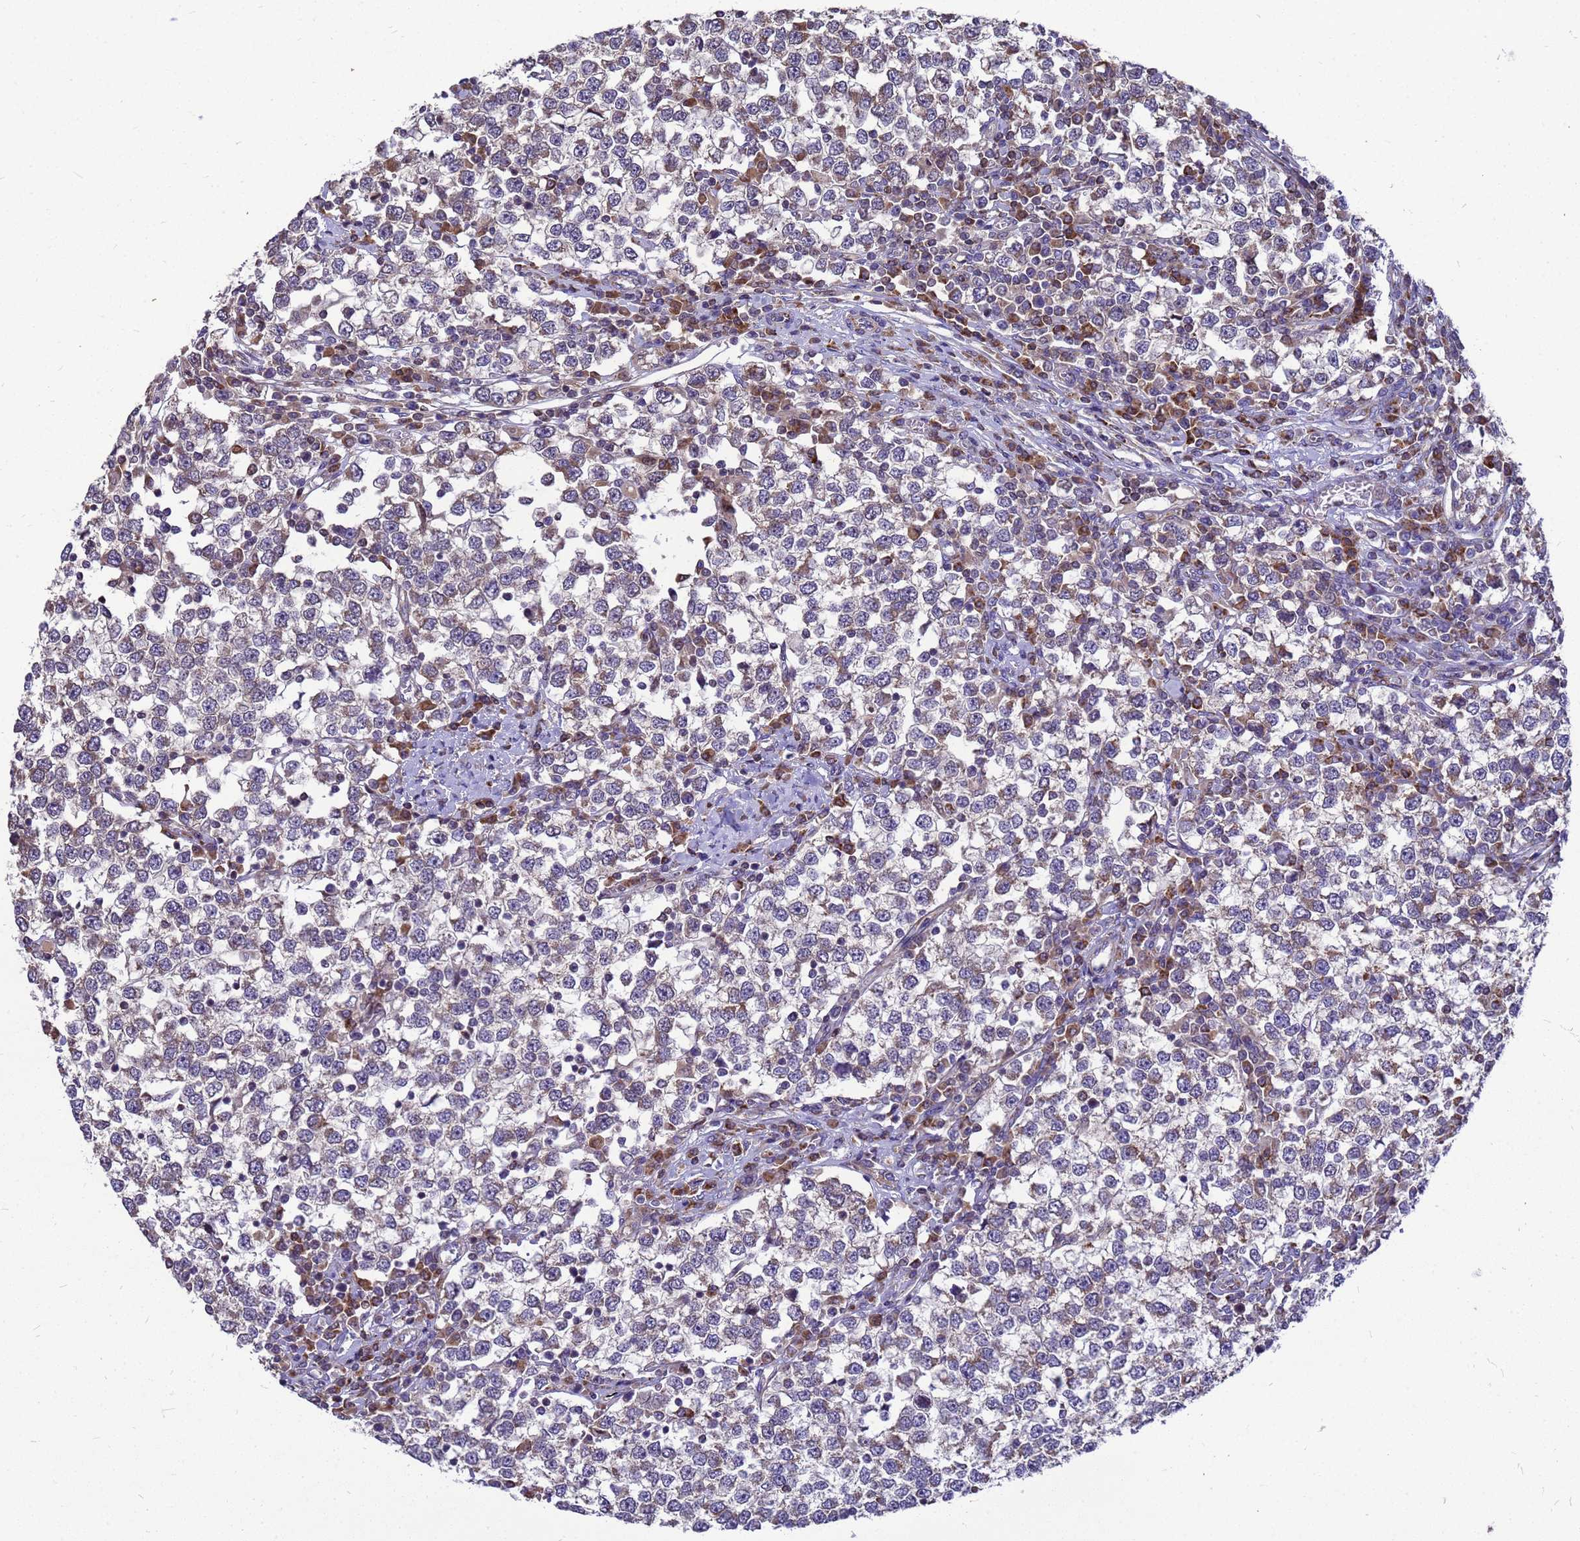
{"staining": {"intensity": "negative", "quantity": "none", "location": "none"}, "tissue": "testis cancer", "cell_type": "Tumor cells", "image_type": "cancer", "snomed": [{"axis": "morphology", "description": "Seminoma, NOS"}, {"axis": "topography", "description": "Testis"}], "caption": "Immunohistochemistry (IHC) of human testis cancer demonstrates no expression in tumor cells. (Immunohistochemistry, brightfield microscopy, high magnification).", "gene": "CMC4", "patient": {"sex": "male", "age": 65}}